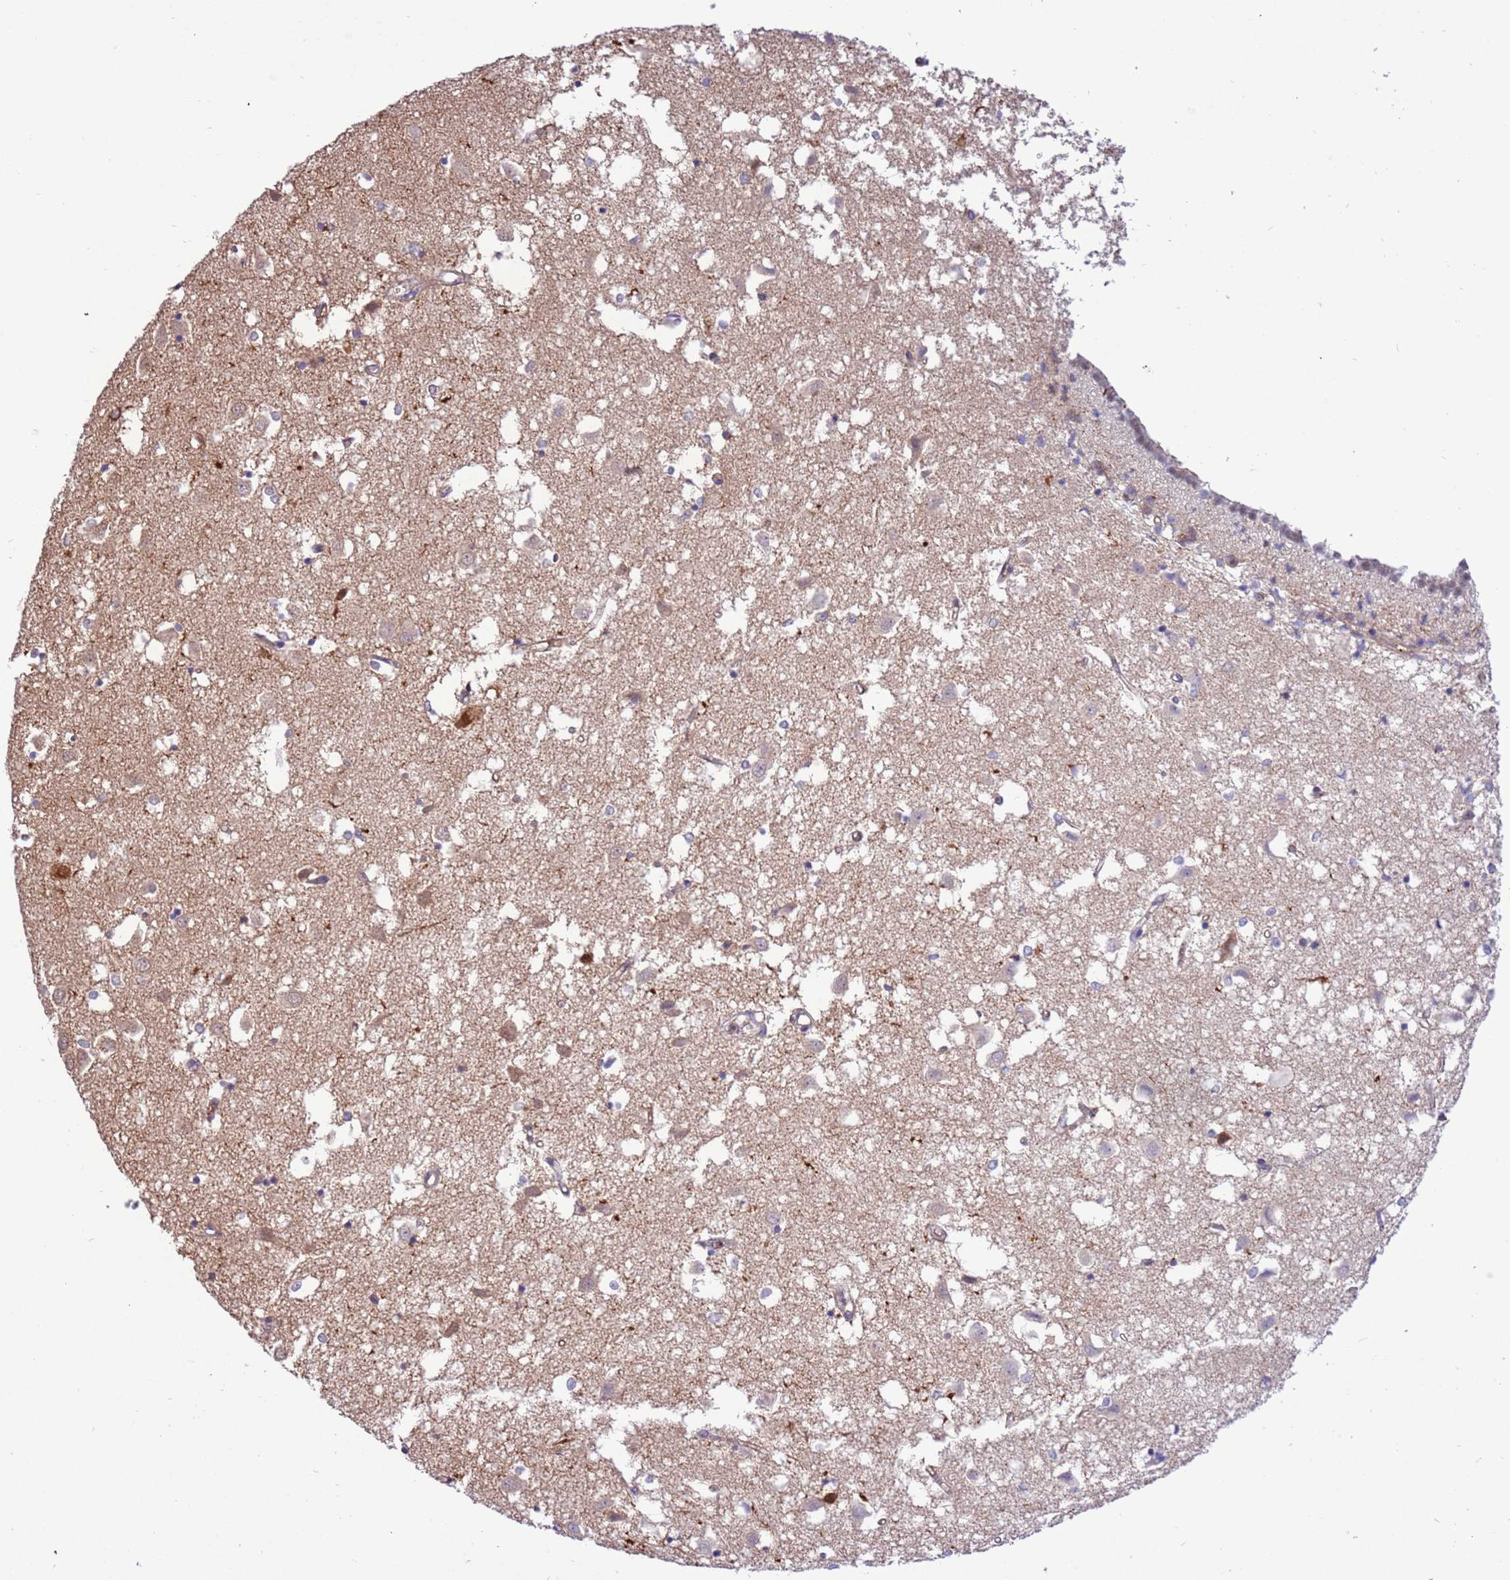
{"staining": {"intensity": "weak", "quantity": "<25%", "location": "cytoplasmic/membranous"}, "tissue": "caudate", "cell_type": "Glial cells", "image_type": "normal", "snomed": [{"axis": "morphology", "description": "Normal tissue, NOS"}, {"axis": "topography", "description": "Lateral ventricle wall"}], "caption": "High power microscopy histopathology image of an IHC photomicrograph of normal caudate, revealing no significant staining in glial cells. (DAB immunohistochemistry visualized using brightfield microscopy, high magnification).", "gene": "STIP1", "patient": {"sex": "male", "age": 70}}